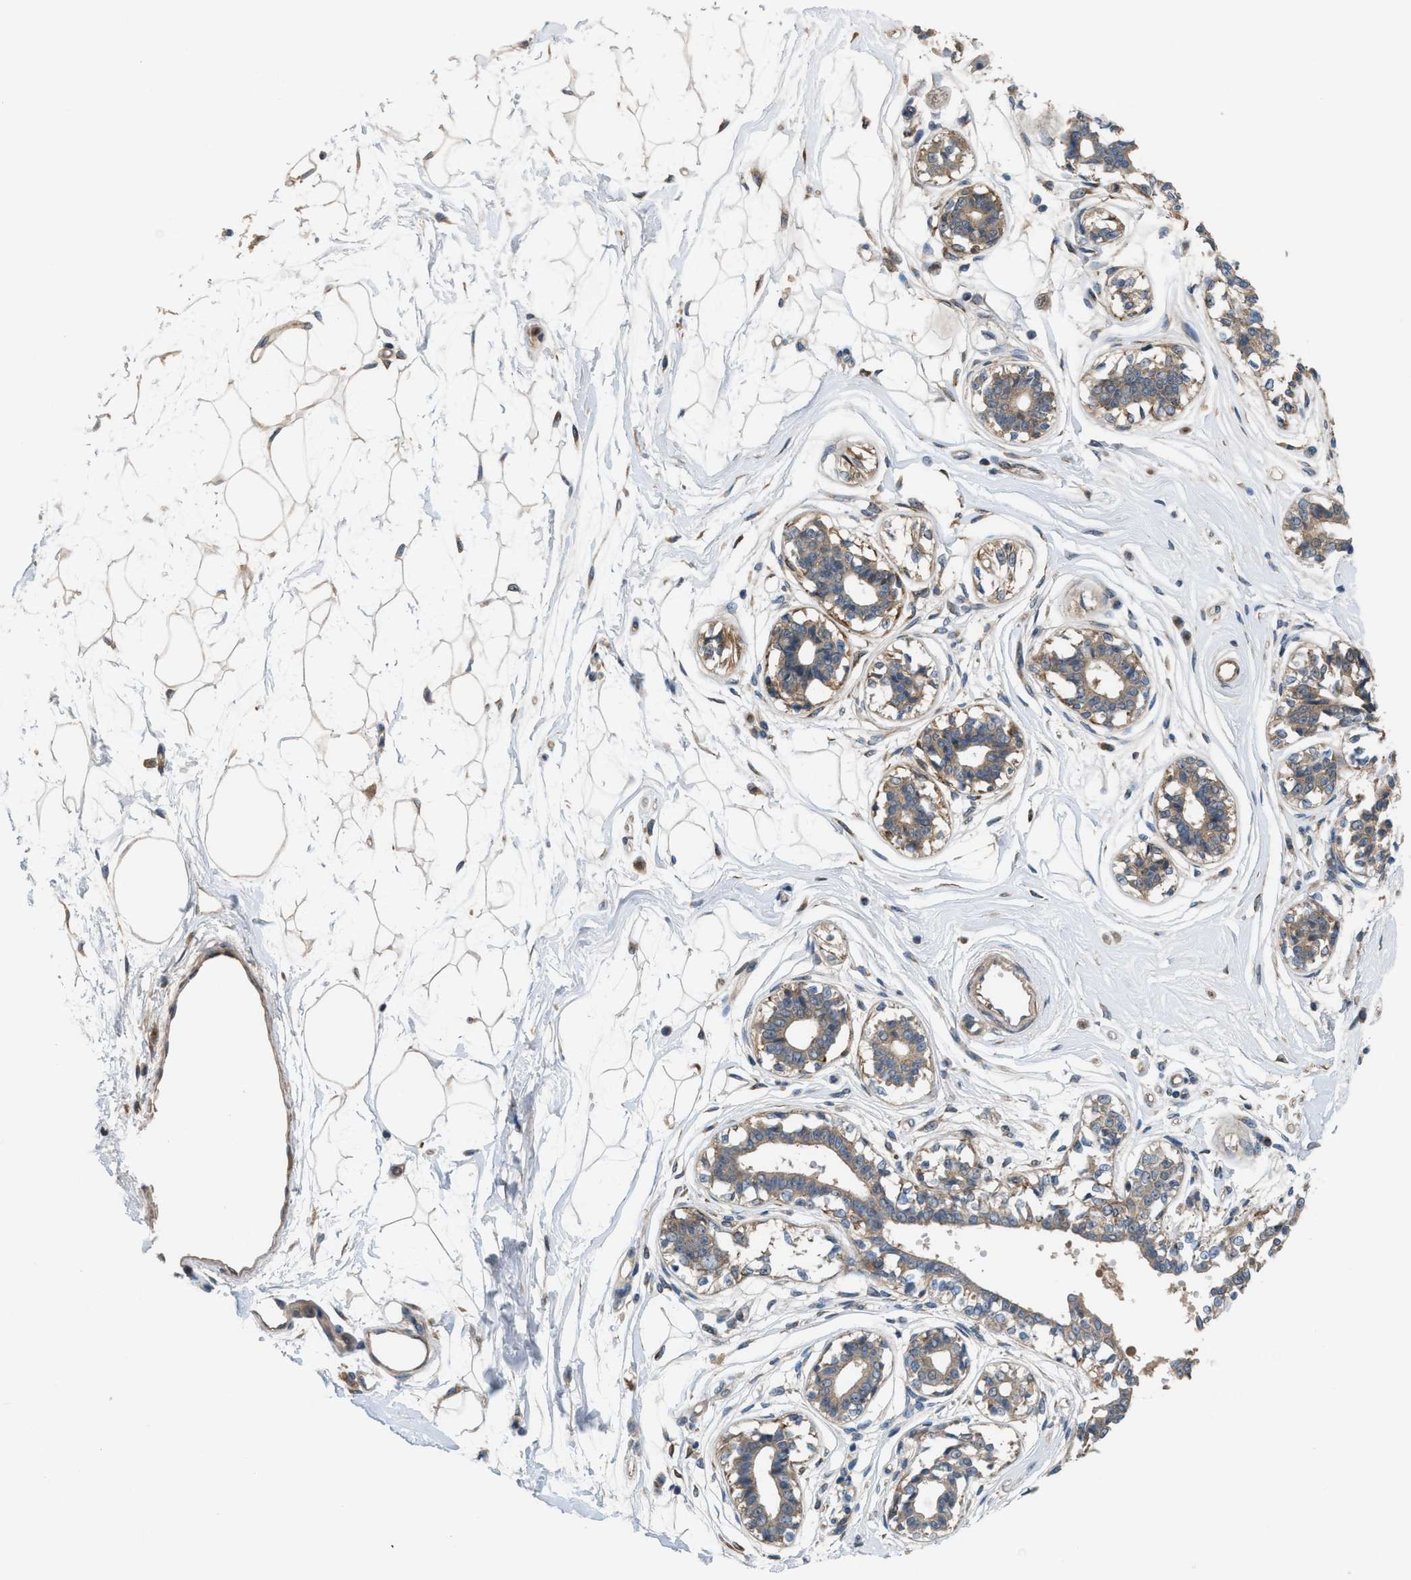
{"staining": {"intensity": "weak", "quantity": "25%-75%", "location": "cytoplasmic/membranous"}, "tissue": "breast", "cell_type": "Adipocytes", "image_type": "normal", "snomed": [{"axis": "morphology", "description": "Normal tissue, NOS"}, {"axis": "topography", "description": "Breast"}], "caption": "This photomicrograph demonstrates normal breast stained with immunohistochemistry to label a protein in brown. The cytoplasmic/membranous of adipocytes show weak positivity for the protein. Nuclei are counter-stained blue.", "gene": "CYB5D1", "patient": {"sex": "female", "age": 45}}